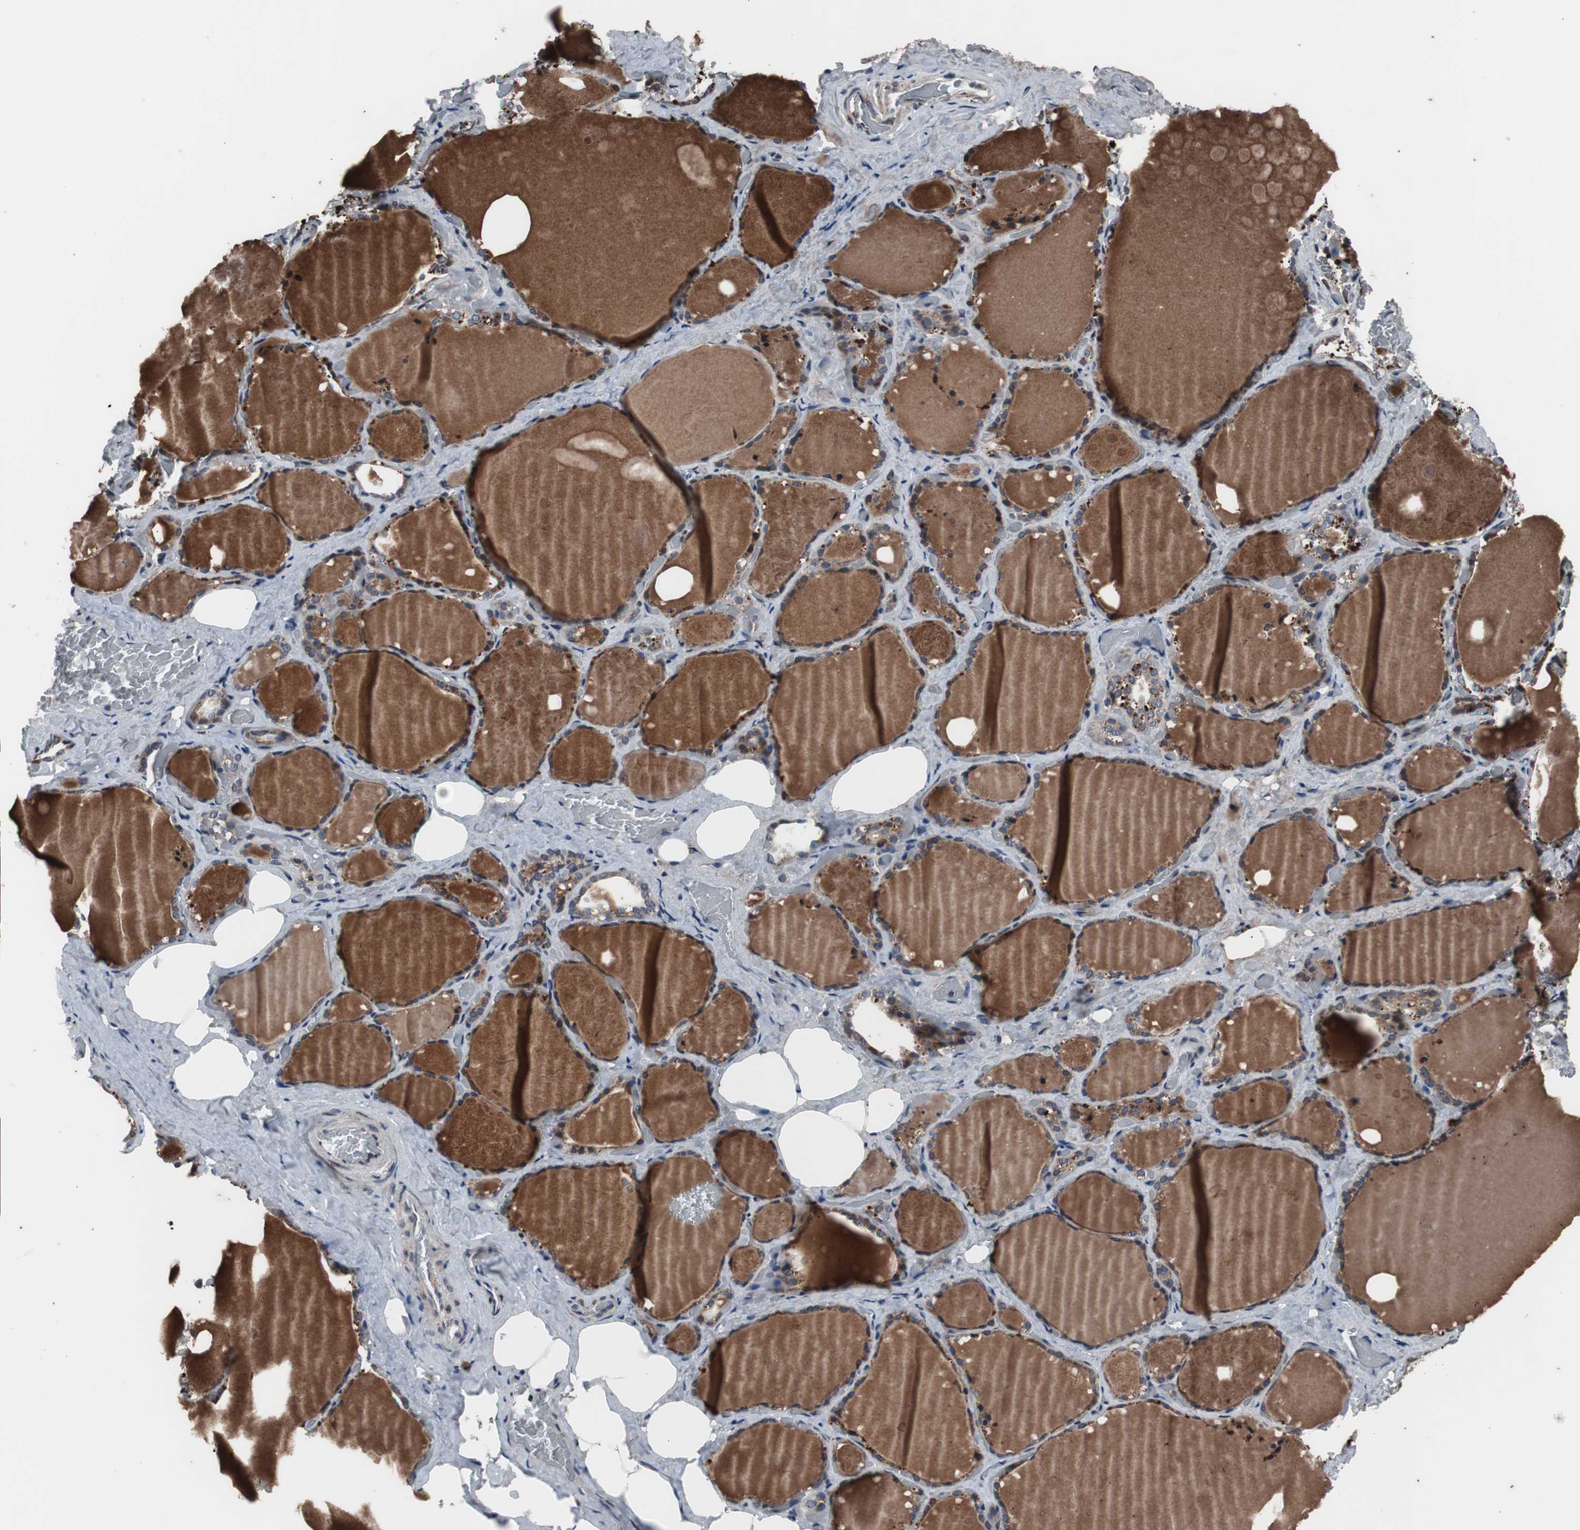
{"staining": {"intensity": "weak", "quantity": ">75%", "location": "cytoplasmic/membranous"}, "tissue": "thyroid gland", "cell_type": "Glandular cells", "image_type": "normal", "snomed": [{"axis": "morphology", "description": "Normal tissue, NOS"}, {"axis": "topography", "description": "Thyroid gland"}], "caption": "Glandular cells show low levels of weak cytoplasmic/membranous staining in about >75% of cells in unremarkable human thyroid gland. (brown staining indicates protein expression, while blue staining denotes nuclei).", "gene": "CRADD", "patient": {"sex": "male", "age": 61}}